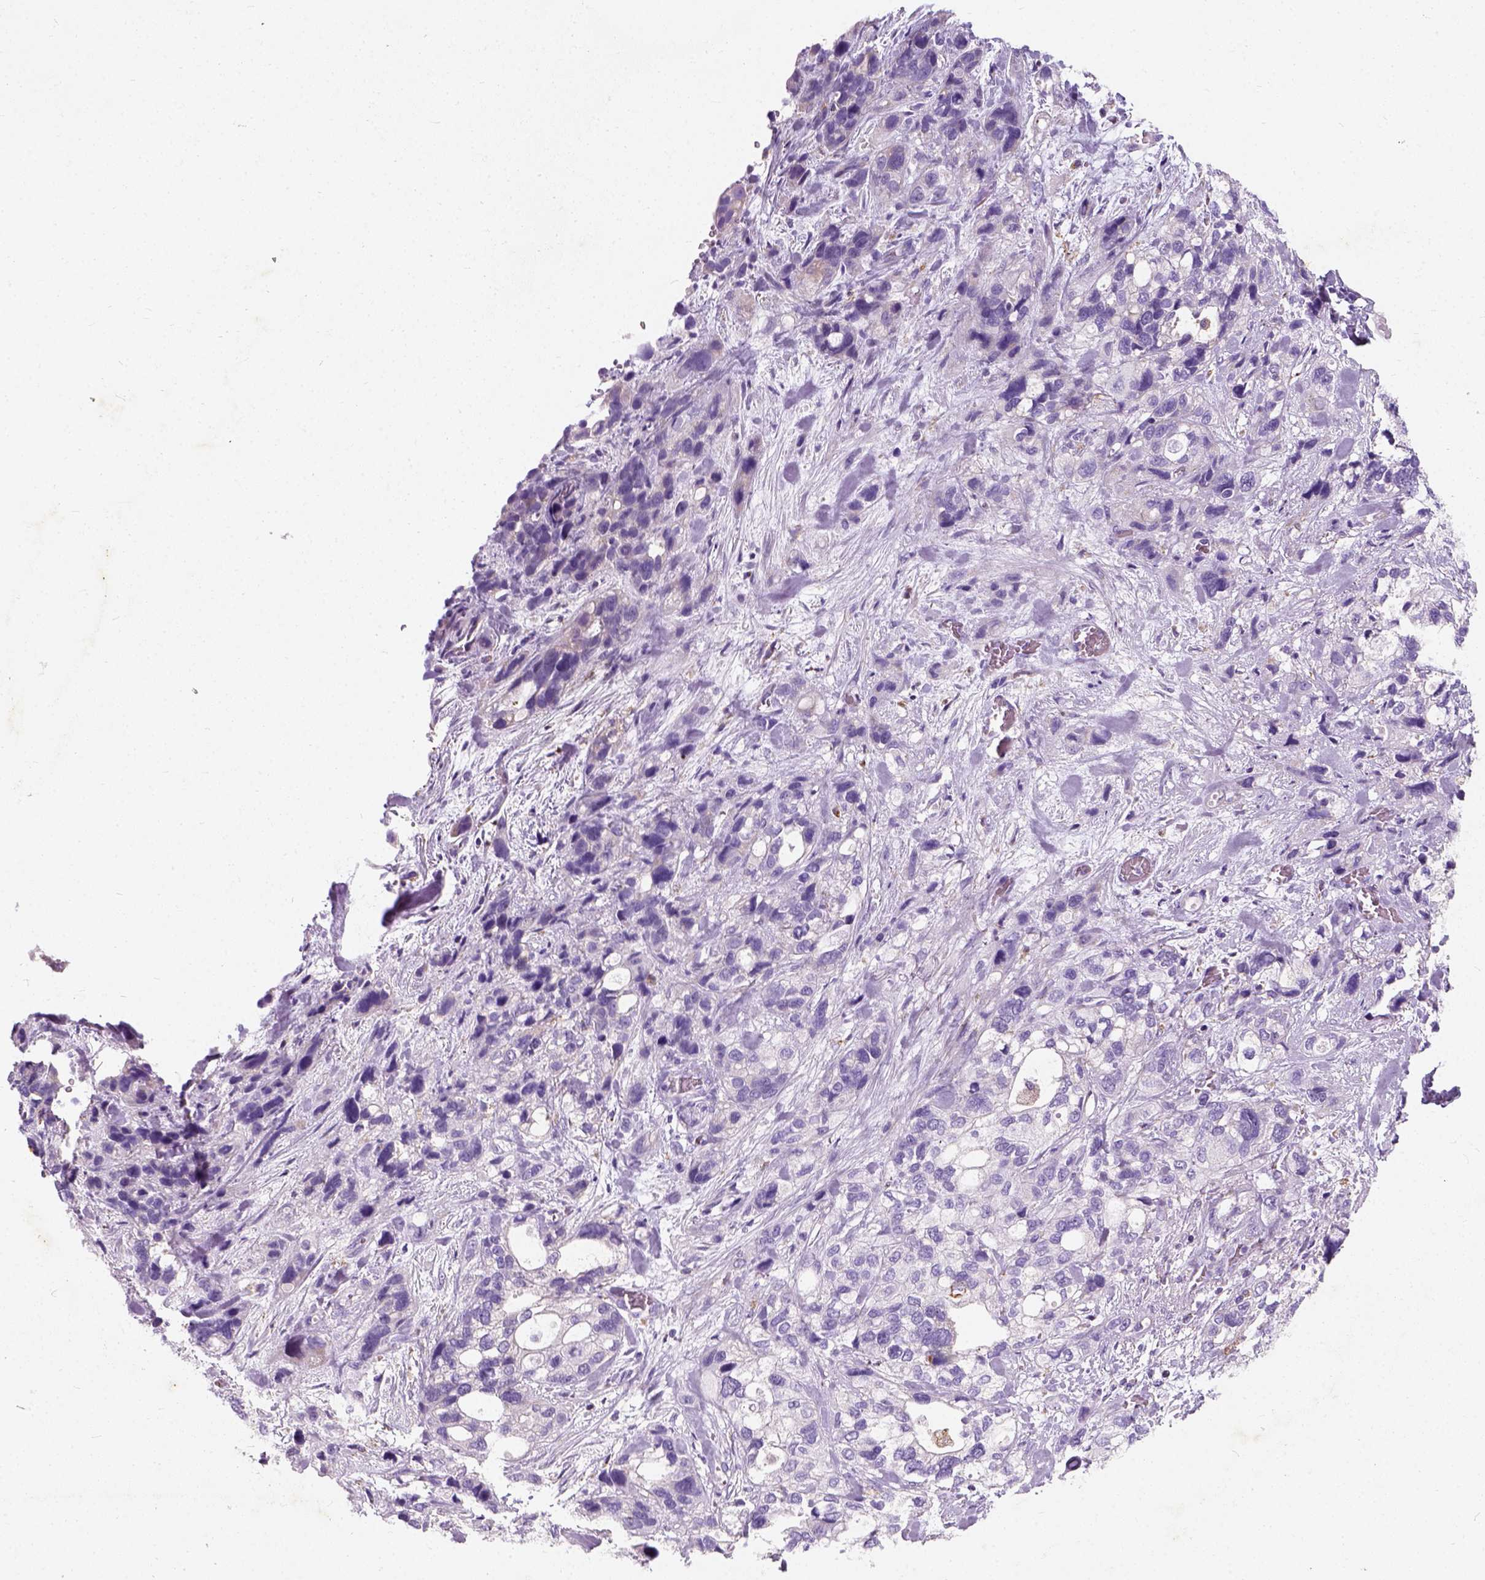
{"staining": {"intensity": "negative", "quantity": "none", "location": "none"}, "tissue": "stomach cancer", "cell_type": "Tumor cells", "image_type": "cancer", "snomed": [{"axis": "morphology", "description": "Adenocarcinoma, NOS"}, {"axis": "topography", "description": "Stomach, upper"}], "caption": "The image exhibits no staining of tumor cells in adenocarcinoma (stomach).", "gene": "CHODL", "patient": {"sex": "female", "age": 81}}